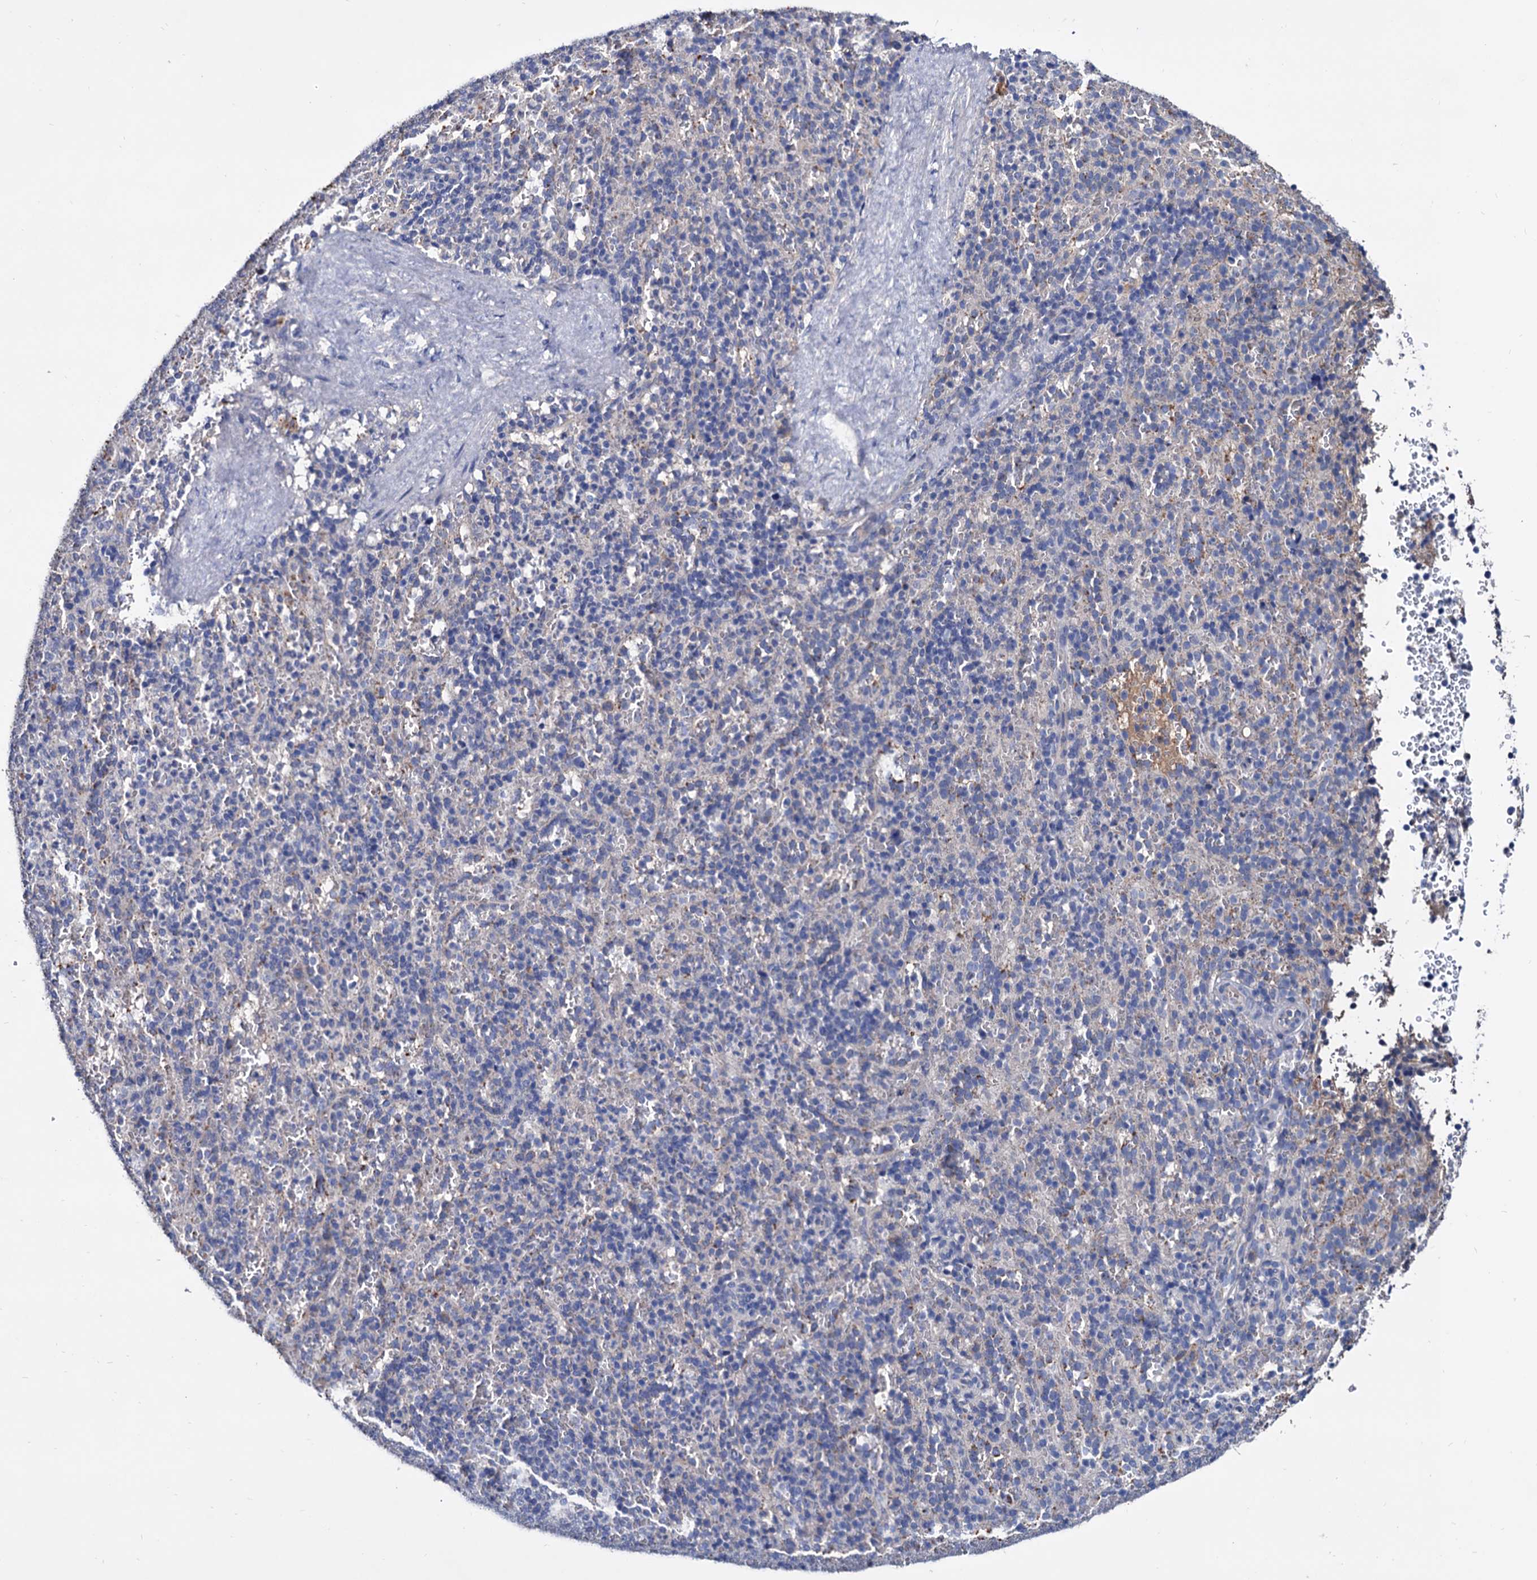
{"staining": {"intensity": "negative", "quantity": "none", "location": "none"}, "tissue": "spleen", "cell_type": "Cells in red pulp", "image_type": "normal", "snomed": [{"axis": "morphology", "description": "Normal tissue, NOS"}, {"axis": "topography", "description": "Spleen"}], "caption": "The photomicrograph reveals no significant staining in cells in red pulp of spleen.", "gene": "NPAS4", "patient": {"sex": "female", "age": 21}}